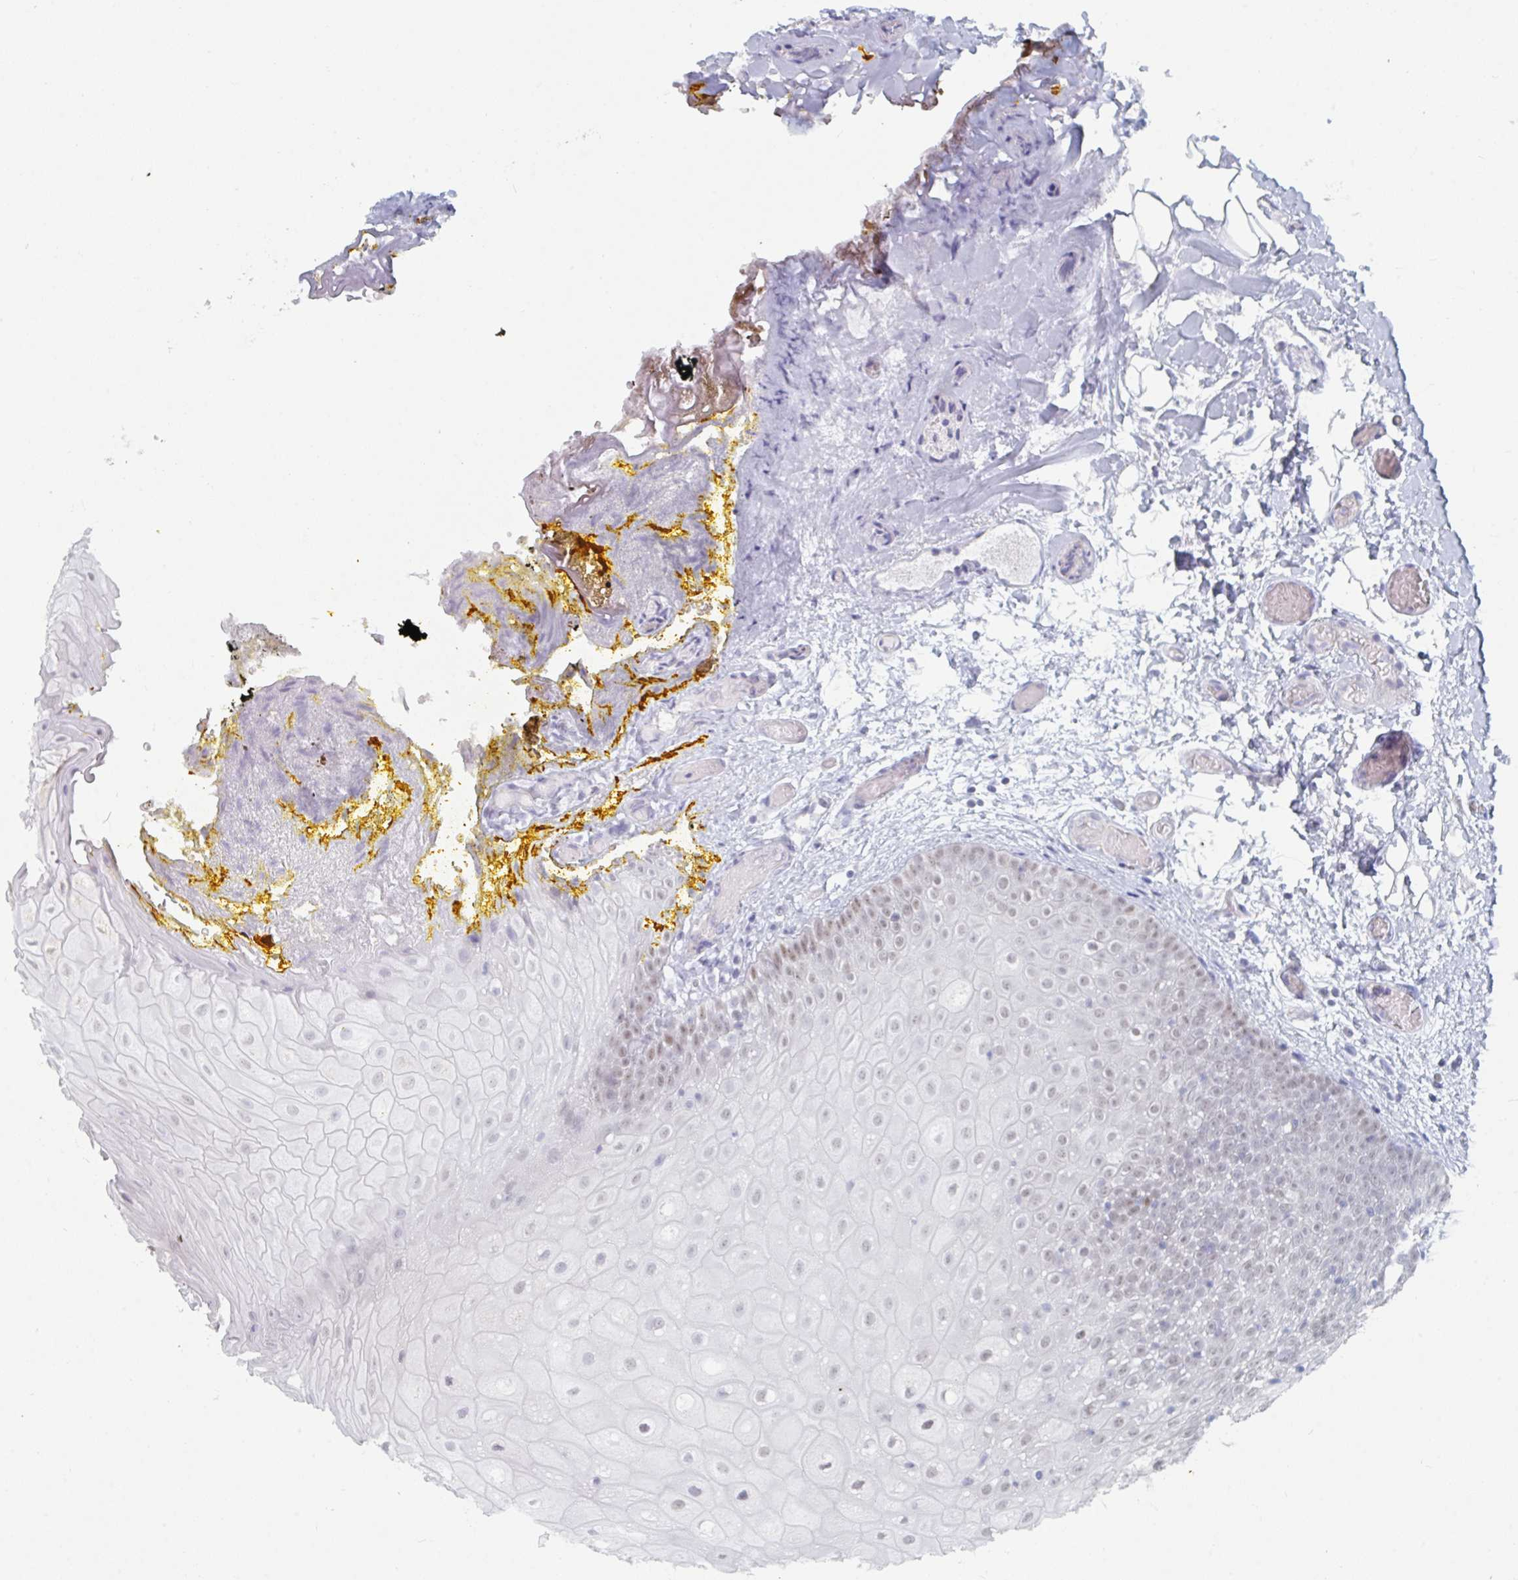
{"staining": {"intensity": "moderate", "quantity": "<25%", "location": "nuclear"}, "tissue": "oral mucosa", "cell_type": "Squamous epithelial cells", "image_type": "normal", "snomed": [{"axis": "morphology", "description": "Normal tissue, NOS"}, {"axis": "morphology", "description": "Squamous cell carcinoma, NOS"}, {"axis": "topography", "description": "Oral tissue"}, {"axis": "topography", "description": "Tounge, NOS"}, {"axis": "topography", "description": "Head-Neck"}], "caption": "Moderate nuclear protein positivity is appreciated in approximately <25% of squamous epithelial cells in oral mucosa. (DAB (3,3'-diaminobenzidine) = brown stain, brightfield microscopy at high magnification).", "gene": "FOXA1", "patient": {"sex": "male", "age": 76}}